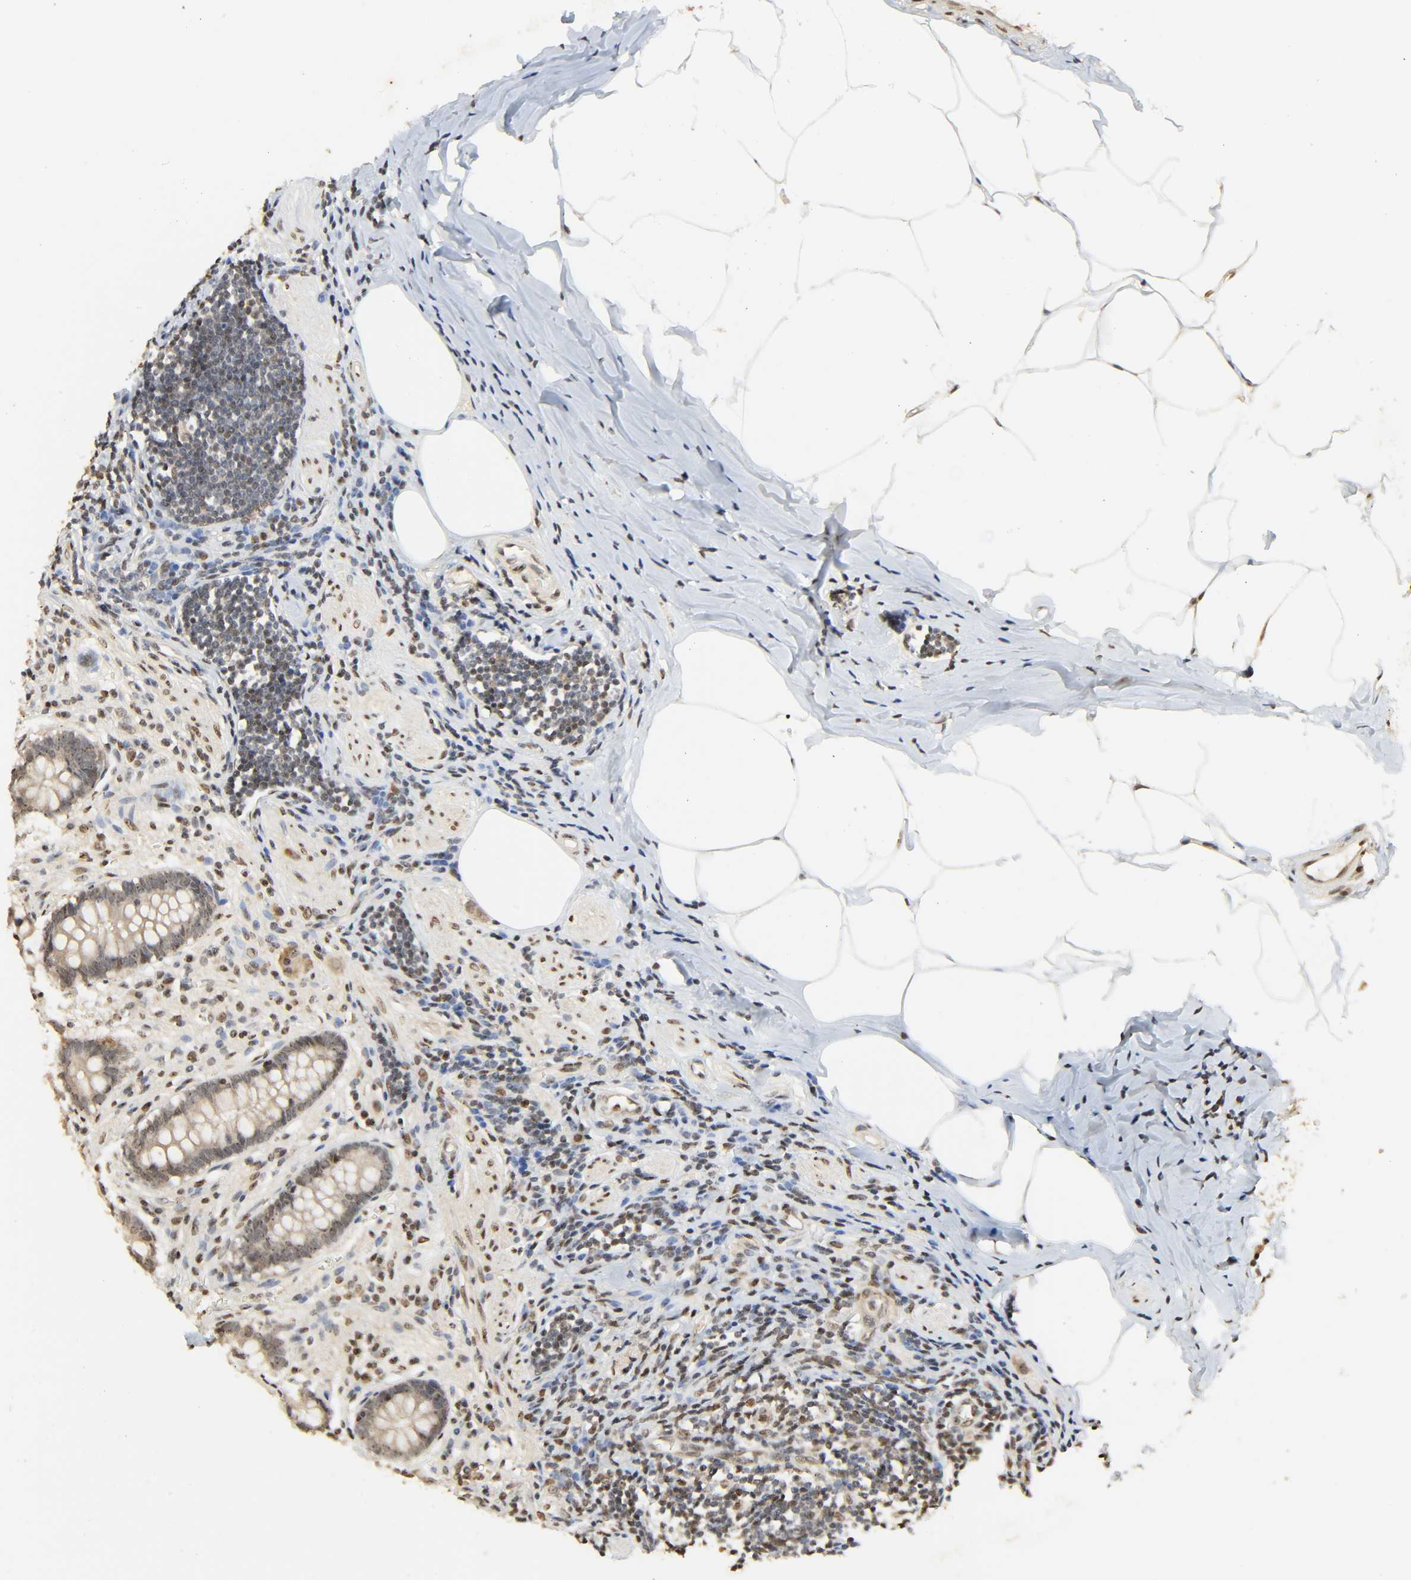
{"staining": {"intensity": "moderate", "quantity": "<25%", "location": "cytoplasmic/membranous,nuclear"}, "tissue": "appendix", "cell_type": "Glandular cells", "image_type": "normal", "snomed": [{"axis": "morphology", "description": "Normal tissue, NOS"}, {"axis": "topography", "description": "Appendix"}], "caption": "IHC staining of benign appendix, which demonstrates low levels of moderate cytoplasmic/membranous,nuclear staining in about <25% of glandular cells indicating moderate cytoplasmic/membranous,nuclear protein staining. The staining was performed using DAB (3,3'-diaminobenzidine) (brown) for protein detection and nuclei were counterstained in hematoxylin (blue).", "gene": "UBC", "patient": {"sex": "female", "age": 50}}